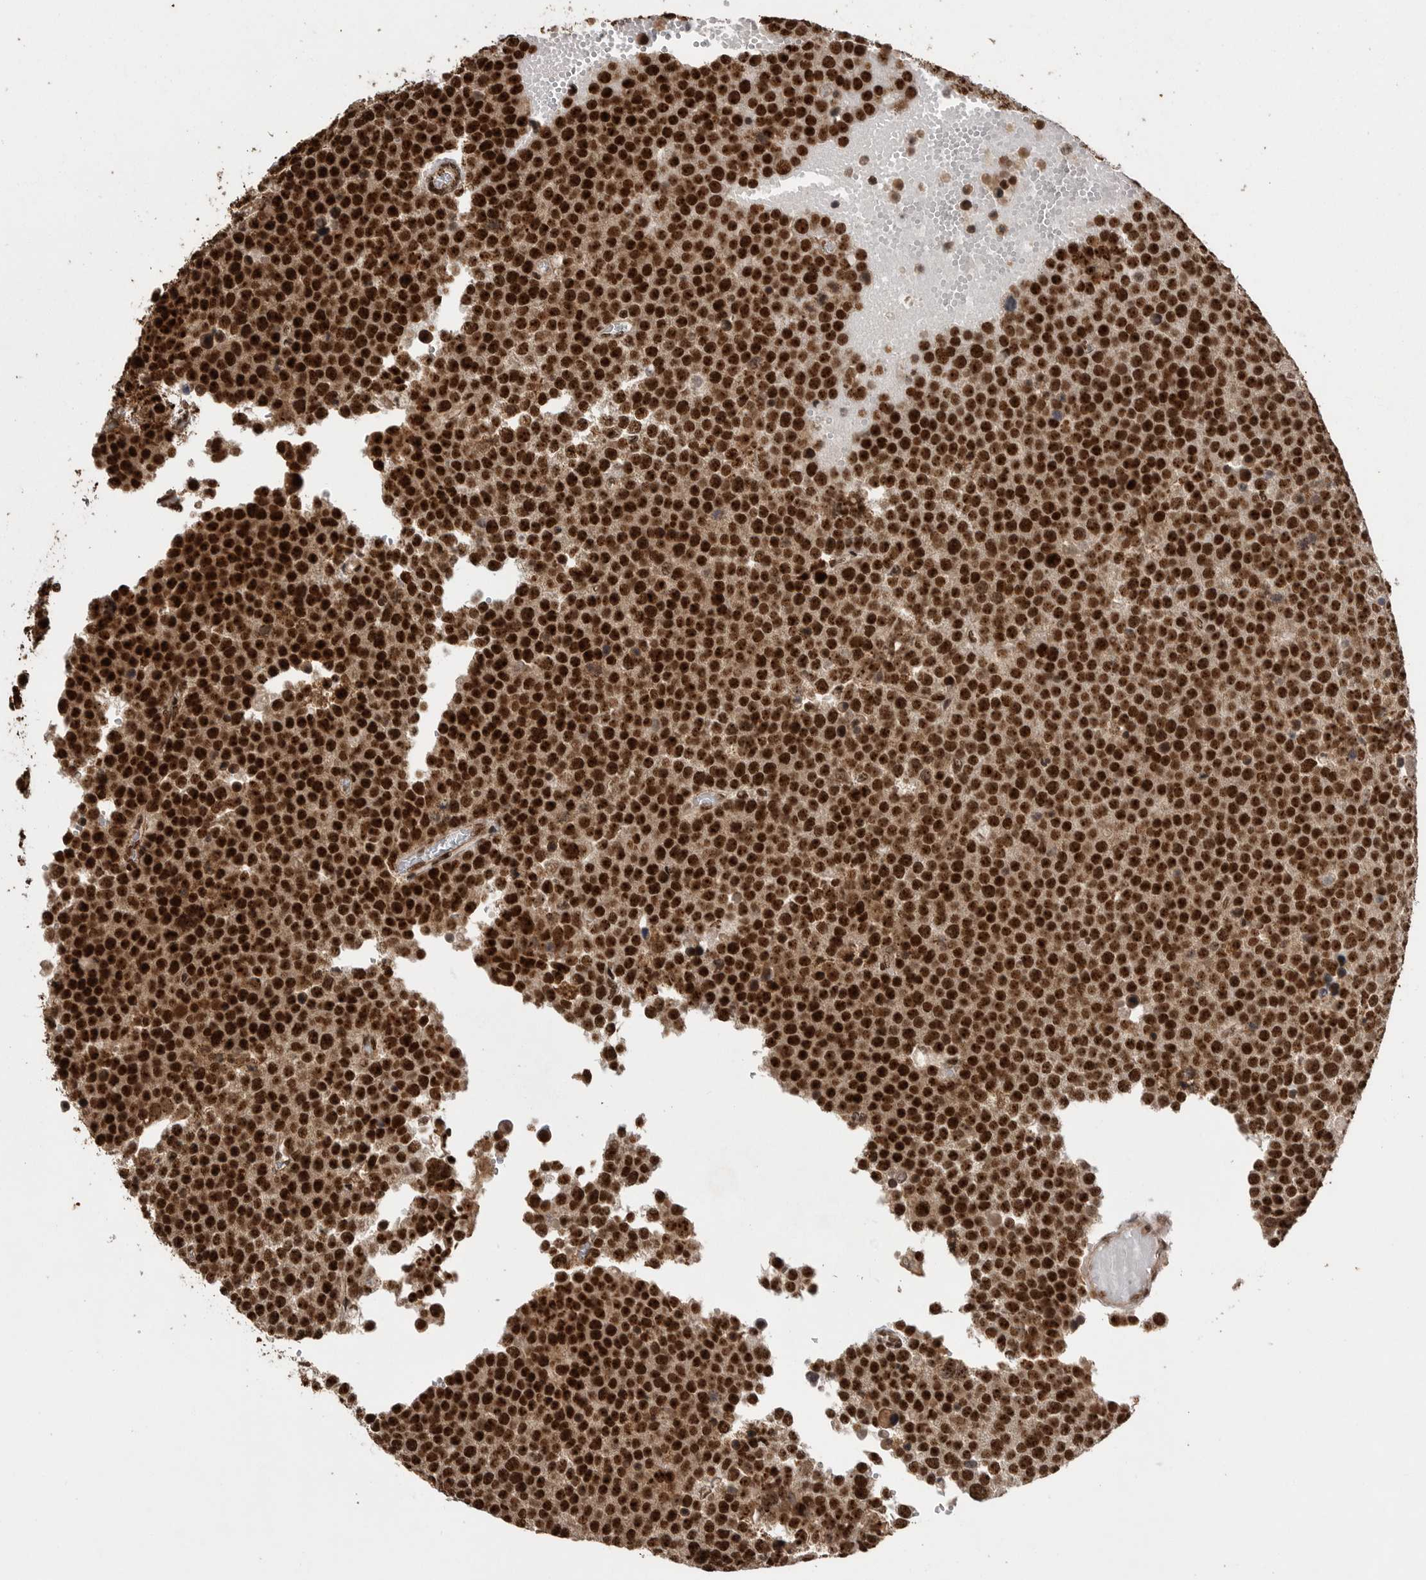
{"staining": {"intensity": "strong", "quantity": ">75%", "location": "nuclear"}, "tissue": "testis cancer", "cell_type": "Tumor cells", "image_type": "cancer", "snomed": [{"axis": "morphology", "description": "Seminoma, NOS"}, {"axis": "topography", "description": "Testis"}], "caption": "Protein analysis of testis cancer tissue reveals strong nuclear staining in about >75% of tumor cells.", "gene": "PPP1R8", "patient": {"sex": "male", "age": 71}}